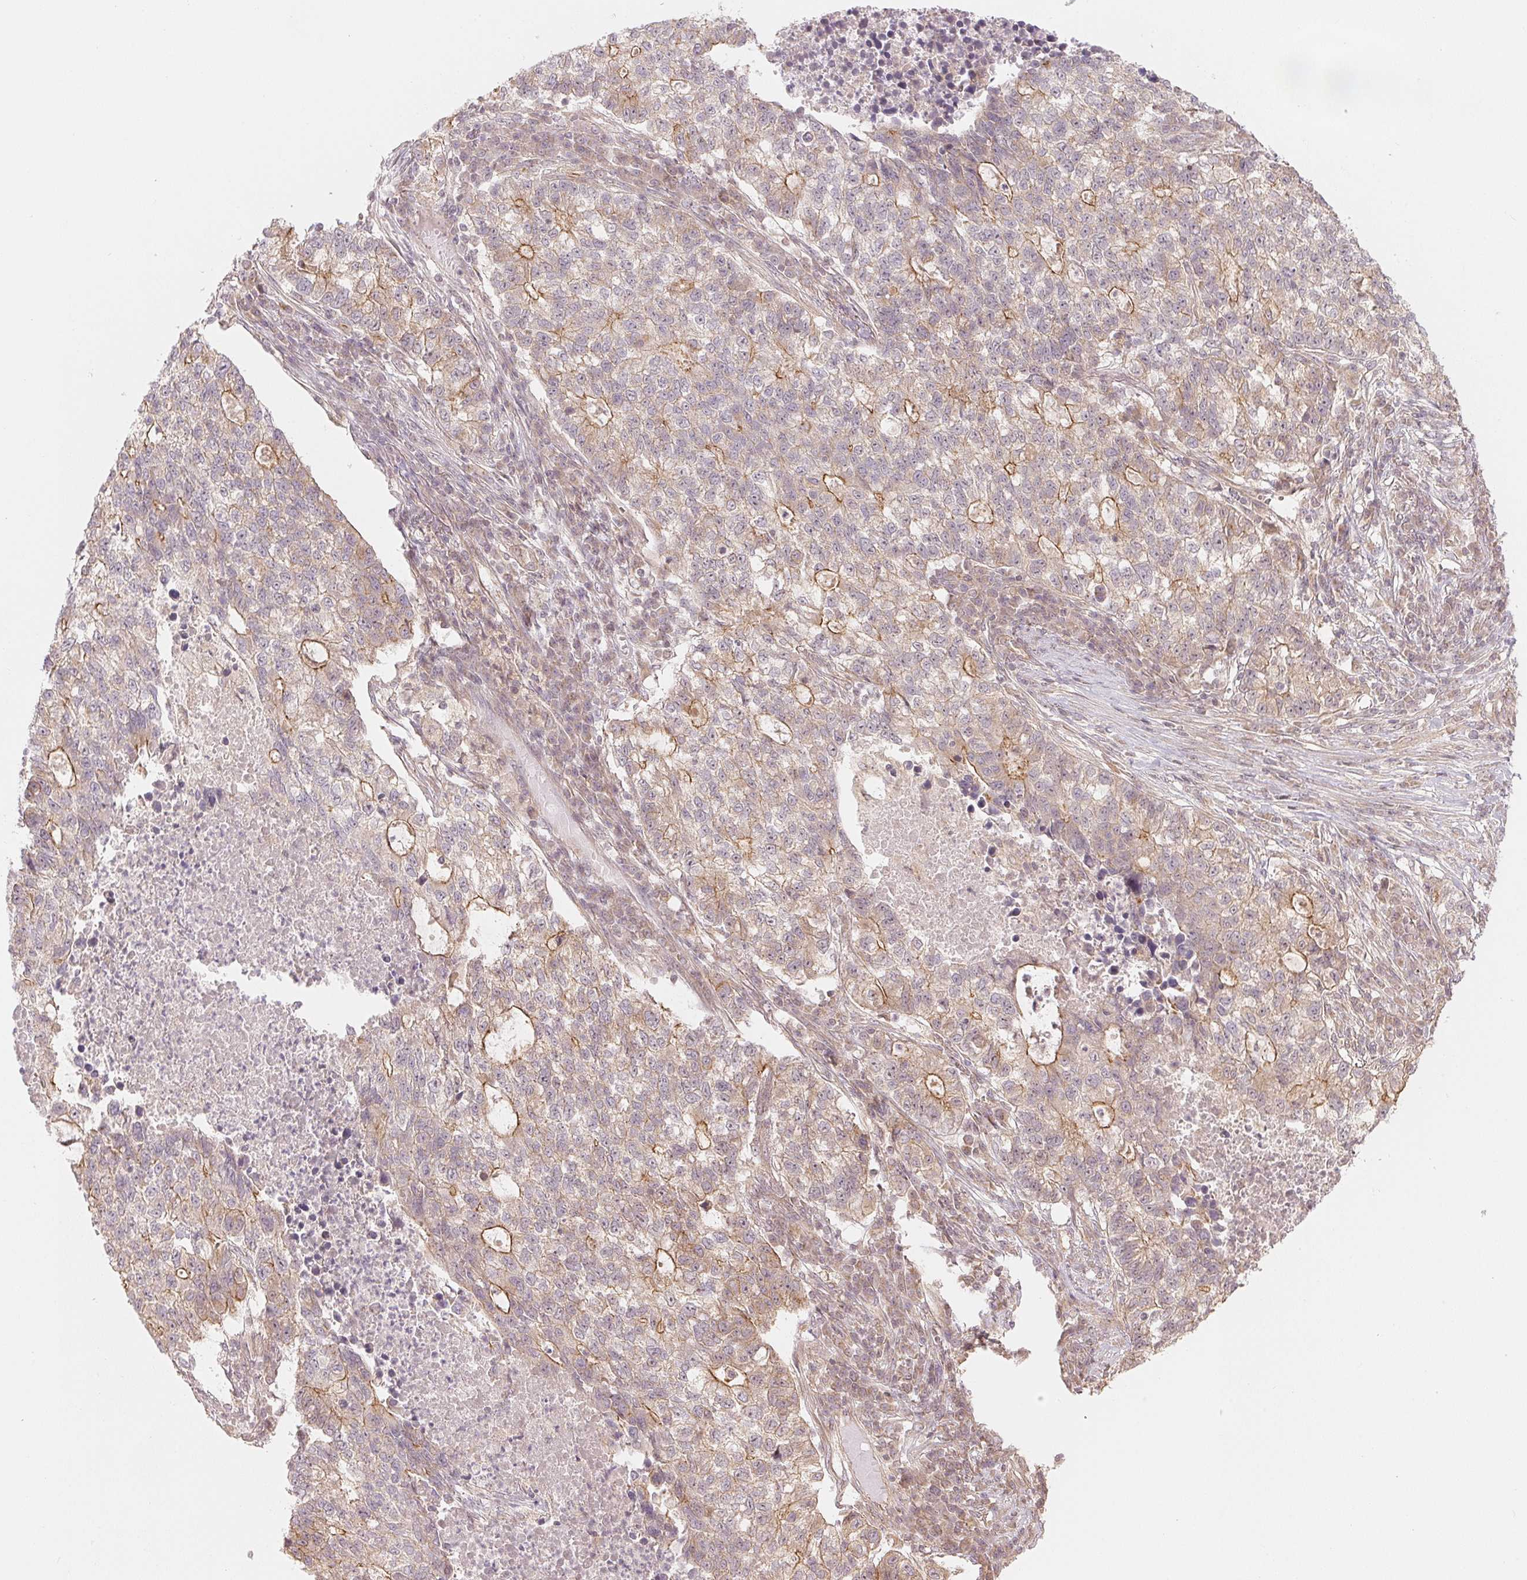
{"staining": {"intensity": "moderate", "quantity": "25%-75%", "location": "cytoplasmic/membranous"}, "tissue": "lung cancer", "cell_type": "Tumor cells", "image_type": "cancer", "snomed": [{"axis": "morphology", "description": "Adenocarcinoma, NOS"}, {"axis": "topography", "description": "Lung"}], "caption": "Protein analysis of lung adenocarcinoma tissue exhibits moderate cytoplasmic/membranous expression in about 25%-75% of tumor cells.", "gene": "WDR54", "patient": {"sex": "male", "age": 57}}